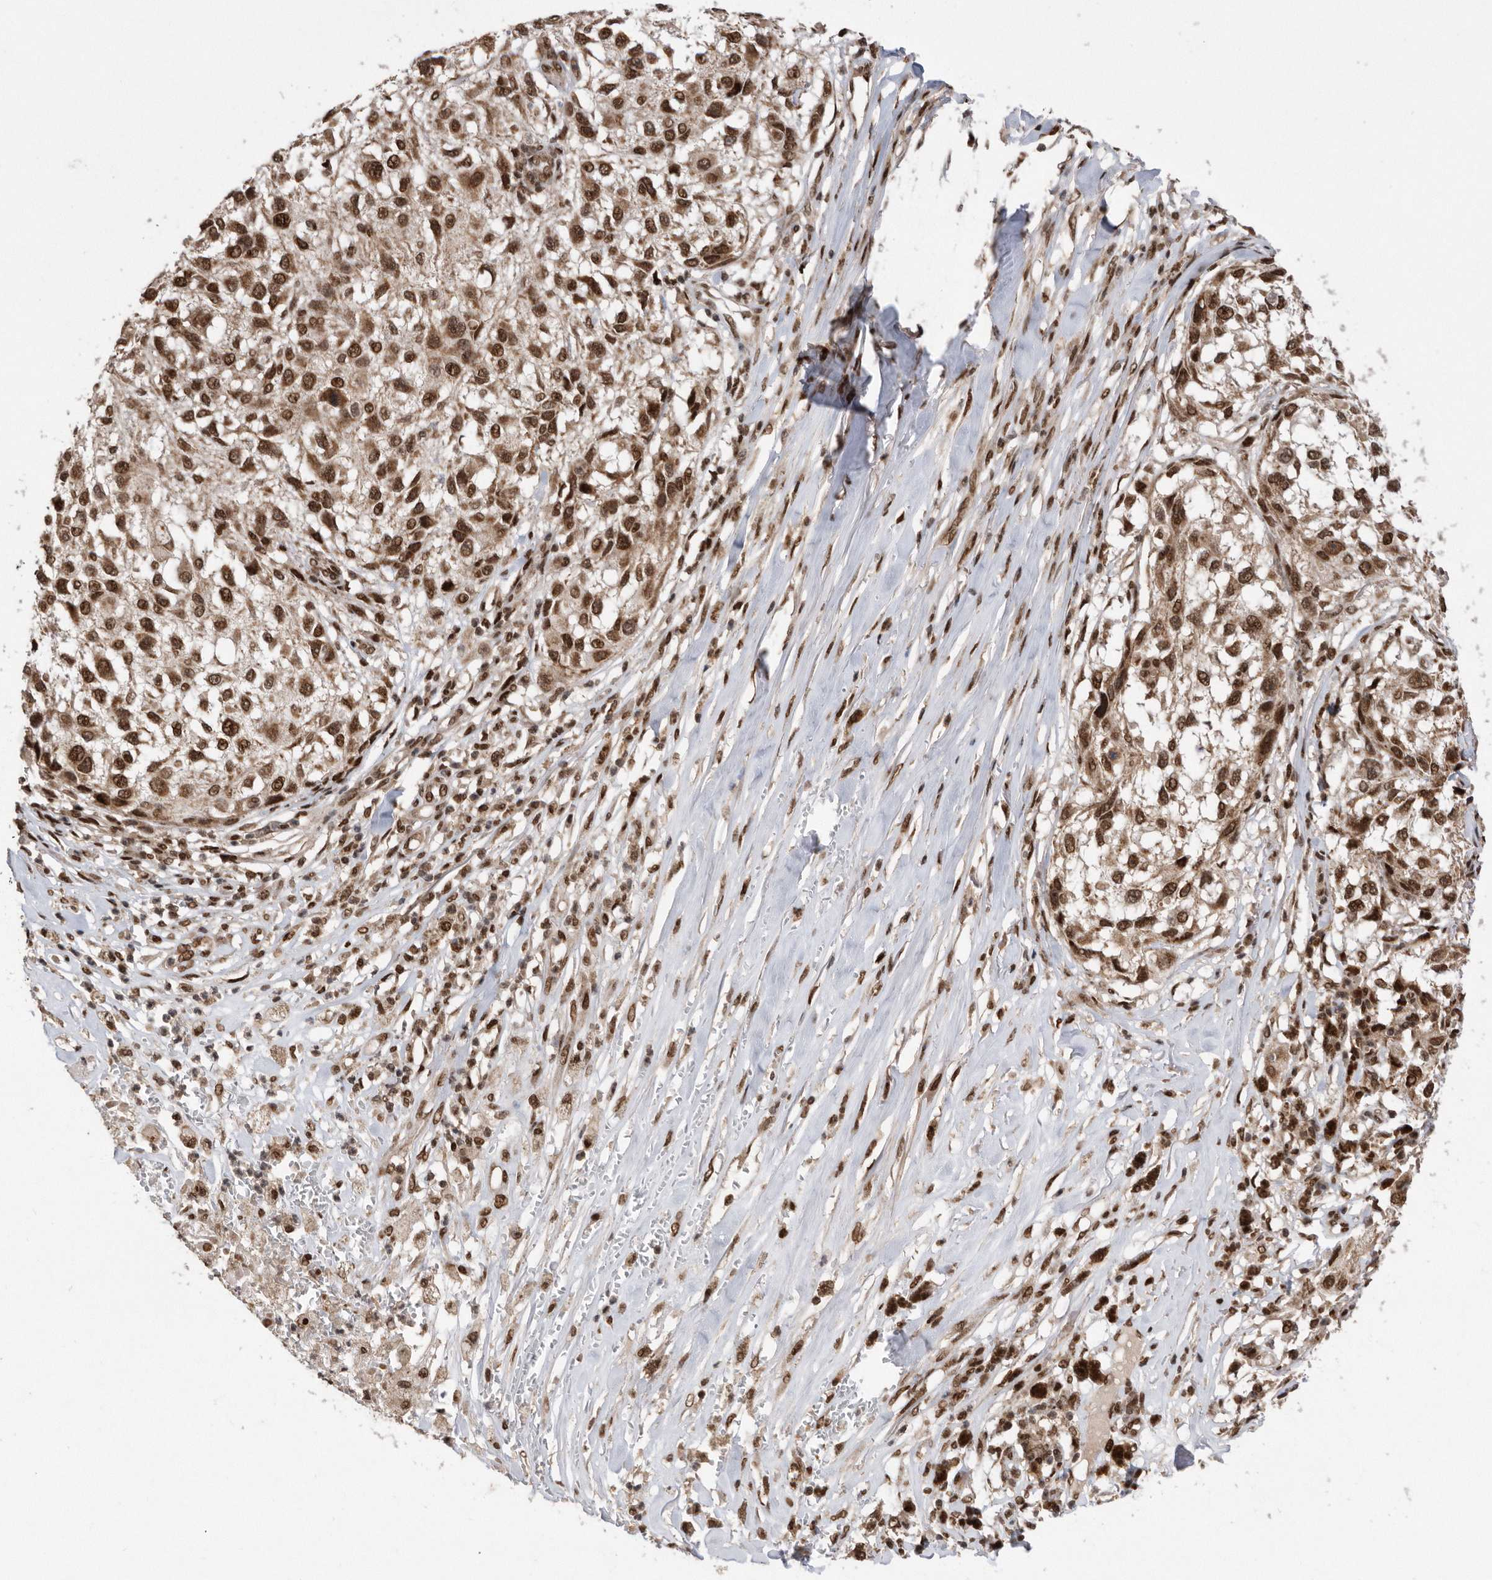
{"staining": {"intensity": "strong", "quantity": ">75%", "location": "nuclear"}, "tissue": "melanoma", "cell_type": "Tumor cells", "image_type": "cancer", "snomed": [{"axis": "morphology", "description": "Necrosis, NOS"}, {"axis": "morphology", "description": "Malignant melanoma, NOS"}, {"axis": "topography", "description": "Skin"}], "caption": "Immunohistochemical staining of human melanoma reveals high levels of strong nuclear expression in approximately >75% of tumor cells. (Brightfield microscopy of DAB IHC at high magnification).", "gene": "TDRD3", "patient": {"sex": "female", "age": 87}}